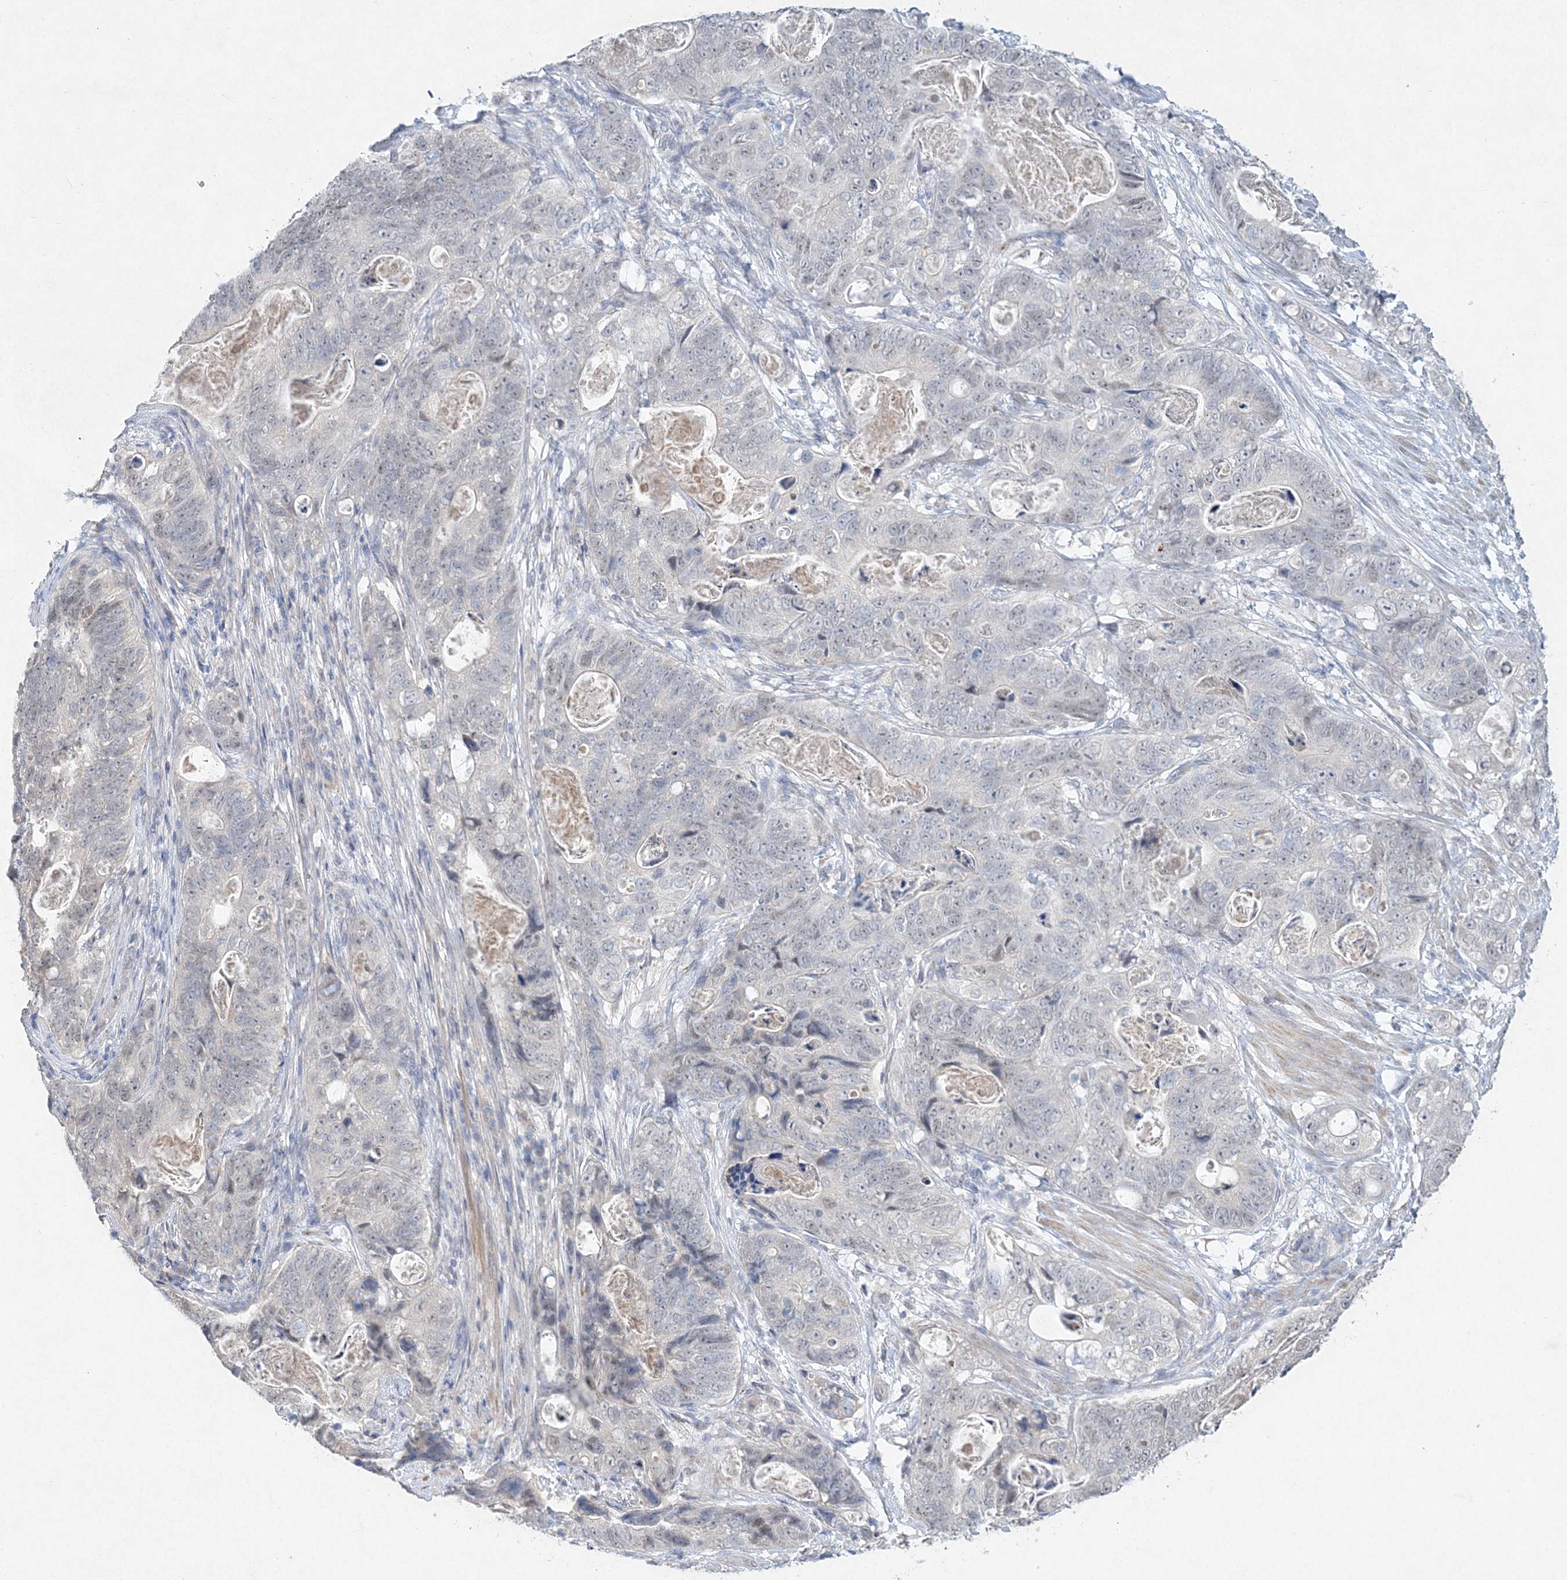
{"staining": {"intensity": "negative", "quantity": "none", "location": "none"}, "tissue": "stomach cancer", "cell_type": "Tumor cells", "image_type": "cancer", "snomed": [{"axis": "morphology", "description": "Normal tissue, NOS"}, {"axis": "morphology", "description": "Adenocarcinoma, NOS"}, {"axis": "topography", "description": "Stomach"}], "caption": "DAB (3,3'-diaminobenzidine) immunohistochemical staining of stomach cancer demonstrates no significant positivity in tumor cells. (DAB (3,3'-diaminobenzidine) immunohistochemistry (IHC), high magnification).", "gene": "MAT2B", "patient": {"sex": "female", "age": 89}}